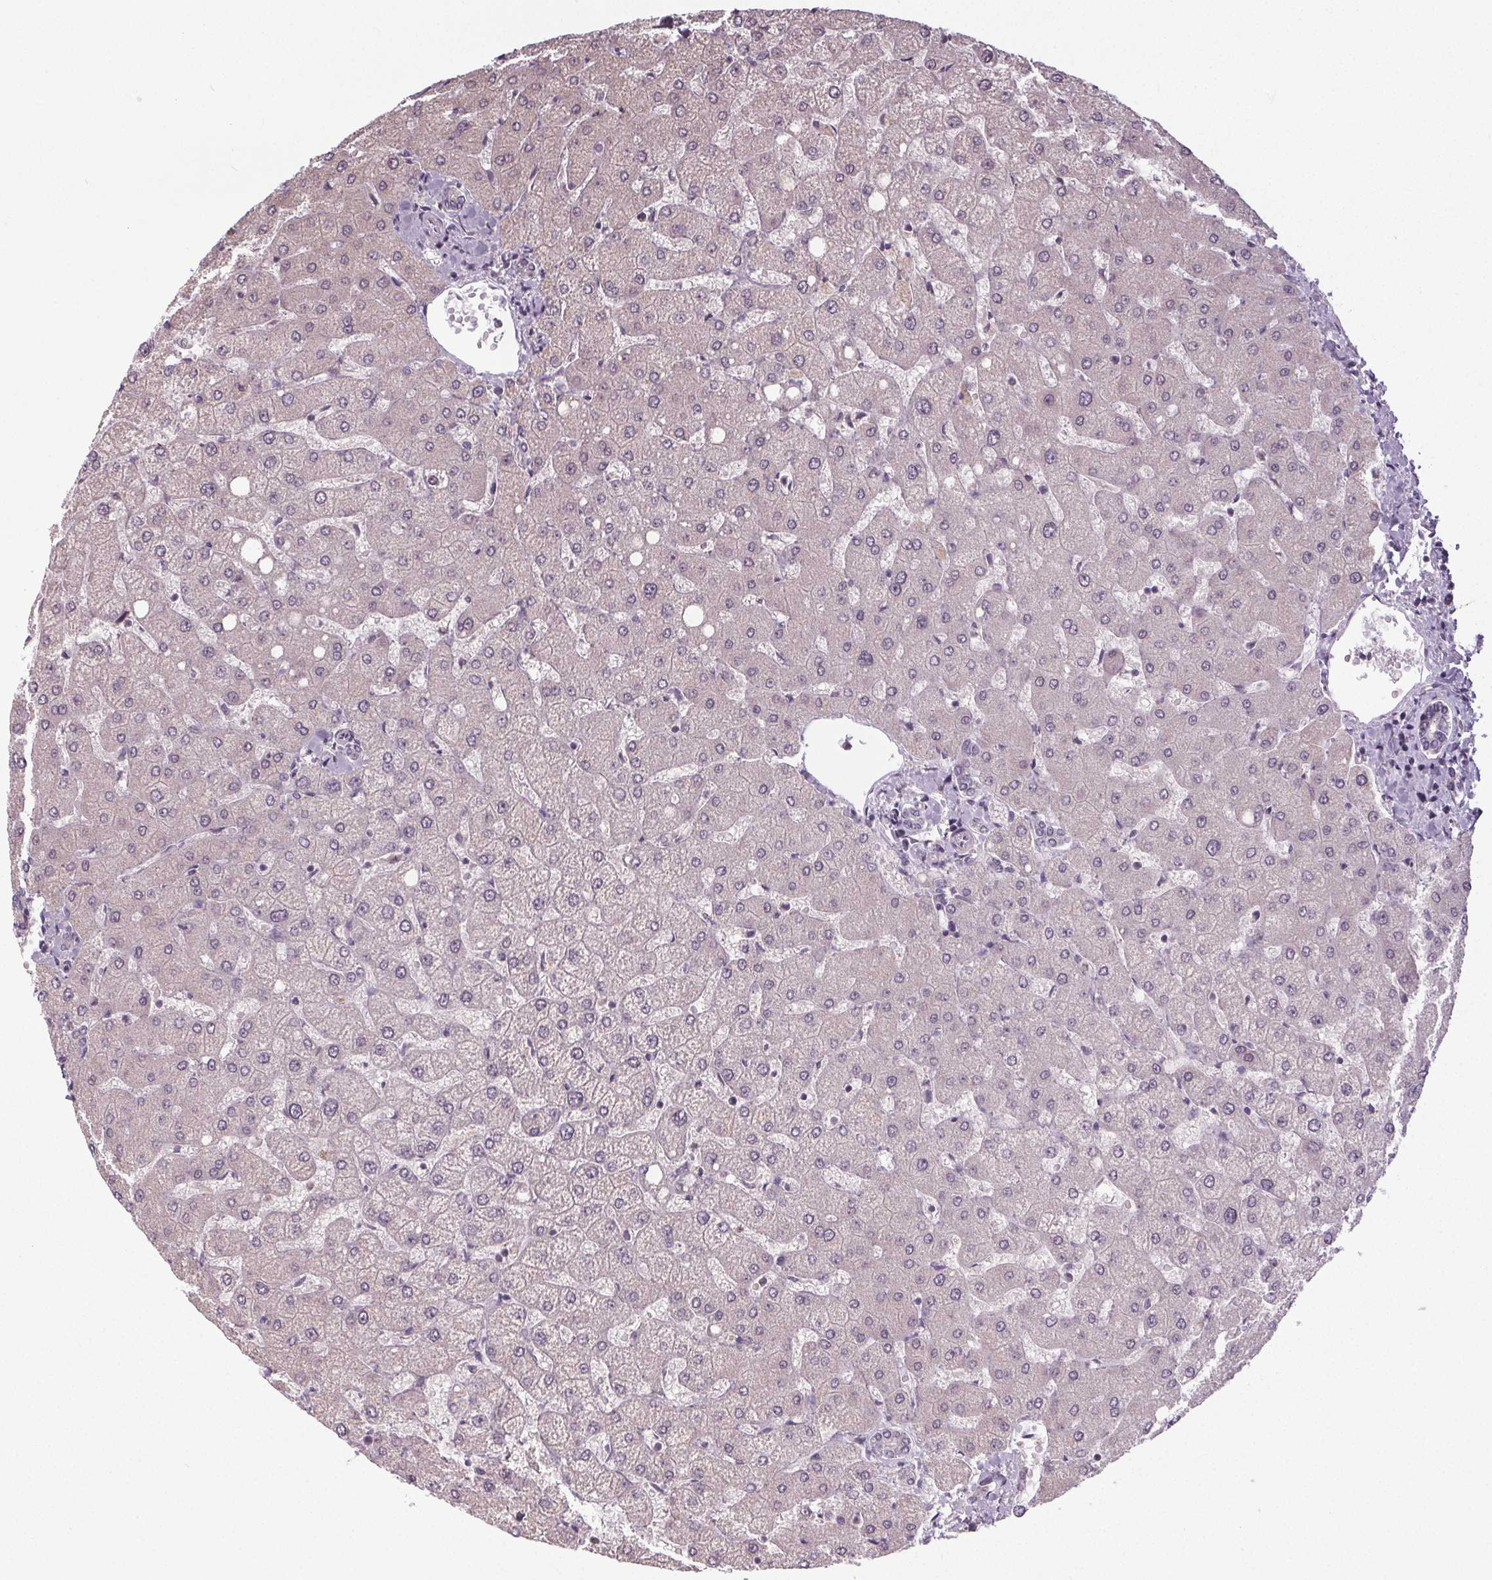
{"staining": {"intensity": "negative", "quantity": "none", "location": "none"}, "tissue": "liver", "cell_type": "Cholangiocytes", "image_type": "normal", "snomed": [{"axis": "morphology", "description": "Normal tissue, NOS"}, {"axis": "topography", "description": "Liver"}], "caption": "High magnification brightfield microscopy of unremarkable liver stained with DAB (3,3'-diaminobenzidine) (brown) and counterstained with hematoxylin (blue): cholangiocytes show no significant expression. (DAB (3,3'-diaminobenzidine) immunohistochemistry, high magnification).", "gene": "SLC26A2", "patient": {"sex": "female", "age": 54}}